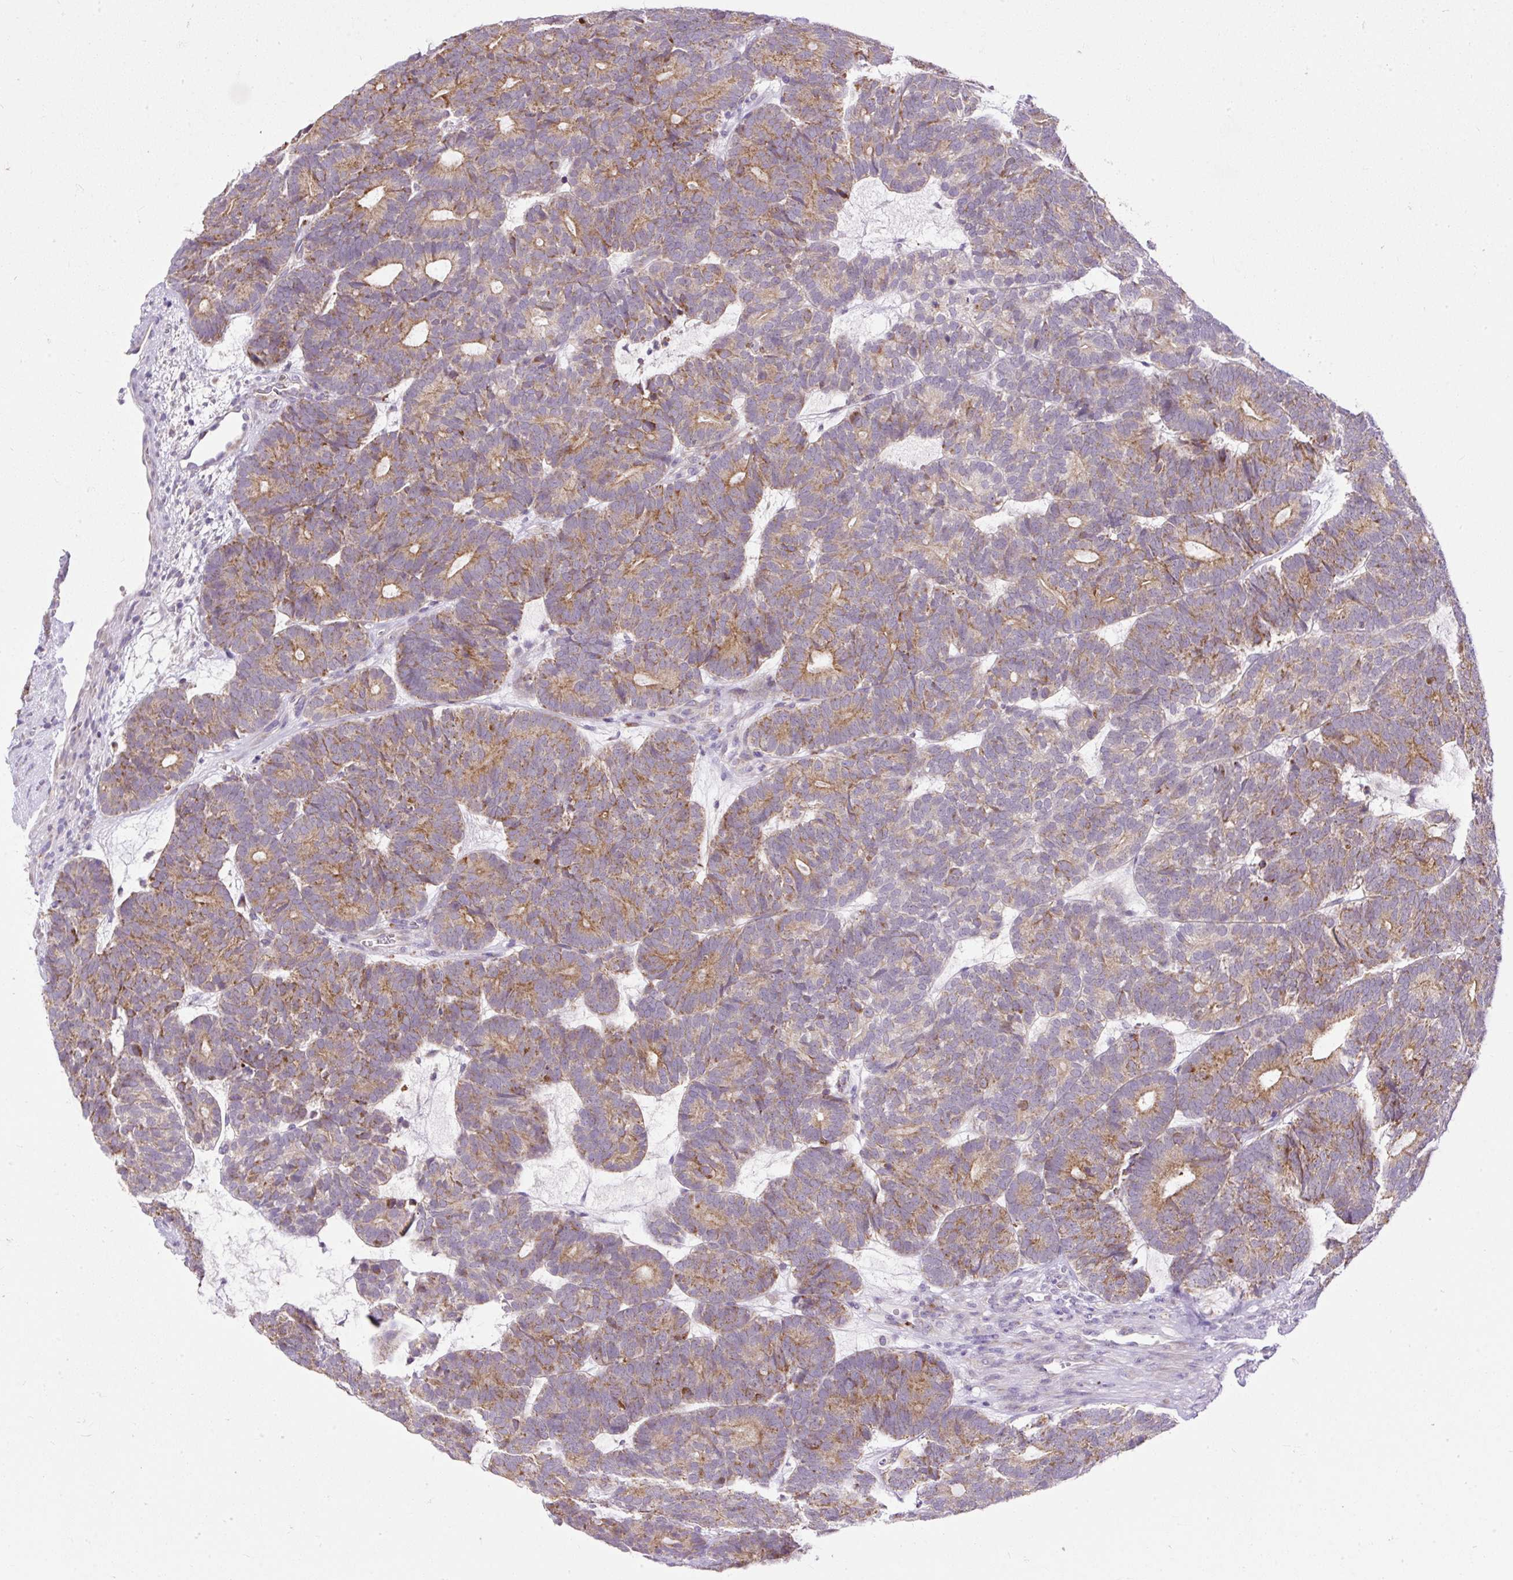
{"staining": {"intensity": "moderate", "quantity": ">75%", "location": "cytoplasmic/membranous"}, "tissue": "head and neck cancer", "cell_type": "Tumor cells", "image_type": "cancer", "snomed": [{"axis": "morphology", "description": "Adenocarcinoma, NOS"}, {"axis": "topography", "description": "Head-Neck"}], "caption": "Protein analysis of adenocarcinoma (head and neck) tissue reveals moderate cytoplasmic/membranous positivity in about >75% of tumor cells. Immunohistochemistry (ihc) stains the protein of interest in brown and the nuclei are stained blue.", "gene": "FMC1", "patient": {"sex": "female", "age": 81}}